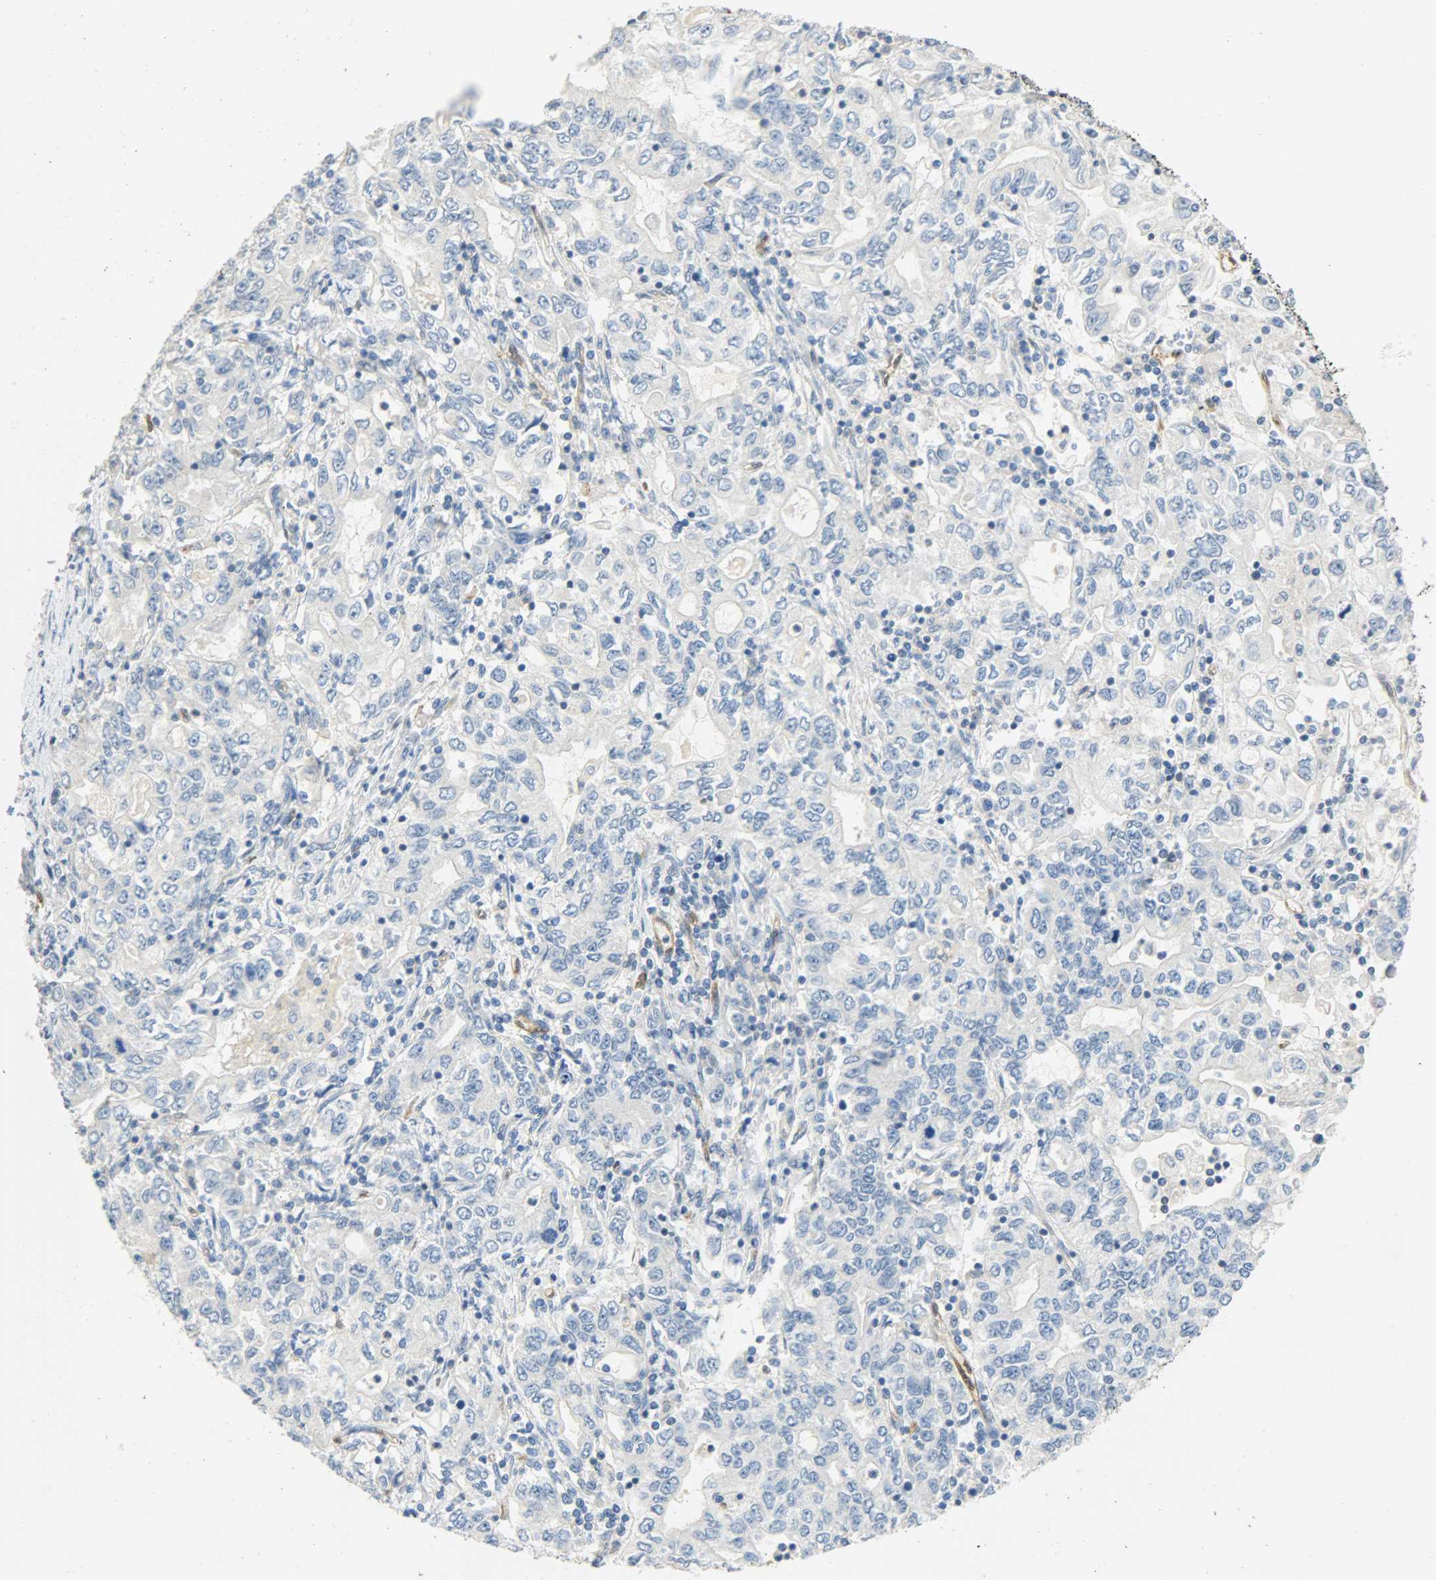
{"staining": {"intensity": "negative", "quantity": "none", "location": "none"}, "tissue": "stomach cancer", "cell_type": "Tumor cells", "image_type": "cancer", "snomed": [{"axis": "morphology", "description": "Adenocarcinoma, NOS"}, {"axis": "topography", "description": "Stomach, lower"}], "caption": "Stomach cancer stained for a protein using IHC reveals no positivity tumor cells.", "gene": "FKBP1A", "patient": {"sex": "female", "age": 72}}